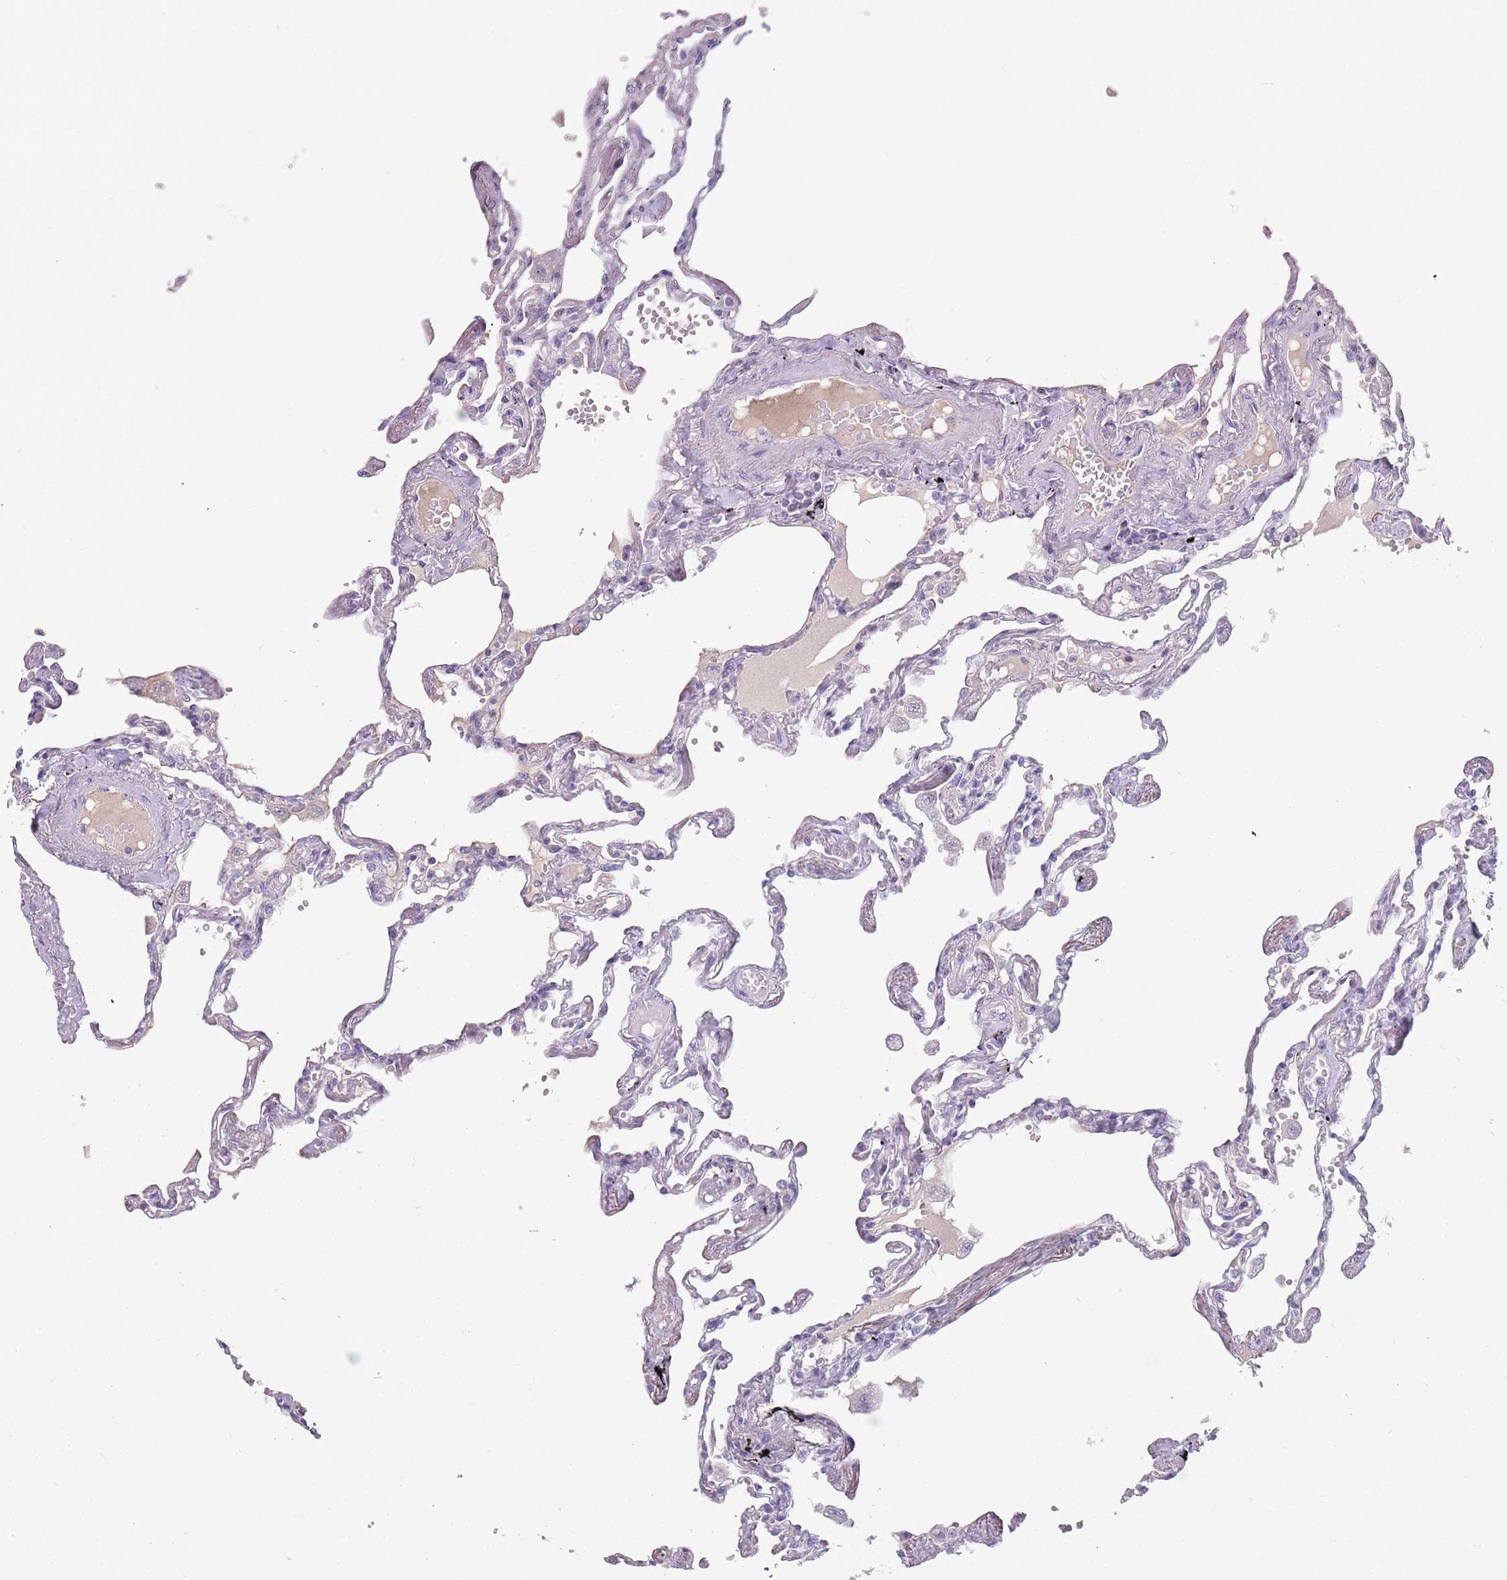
{"staining": {"intensity": "negative", "quantity": "none", "location": "none"}, "tissue": "lung", "cell_type": "Alveolar cells", "image_type": "normal", "snomed": [{"axis": "morphology", "description": "Normal tissue, NOS"}, {"axis": "topography", "description": "Lung"}], "caption": "Immunohistochemistry of unremarkable human lung displays no expression in alveolar cells.", "gene": "DDX4", "patient": {"sex": "female", "age": 67}}